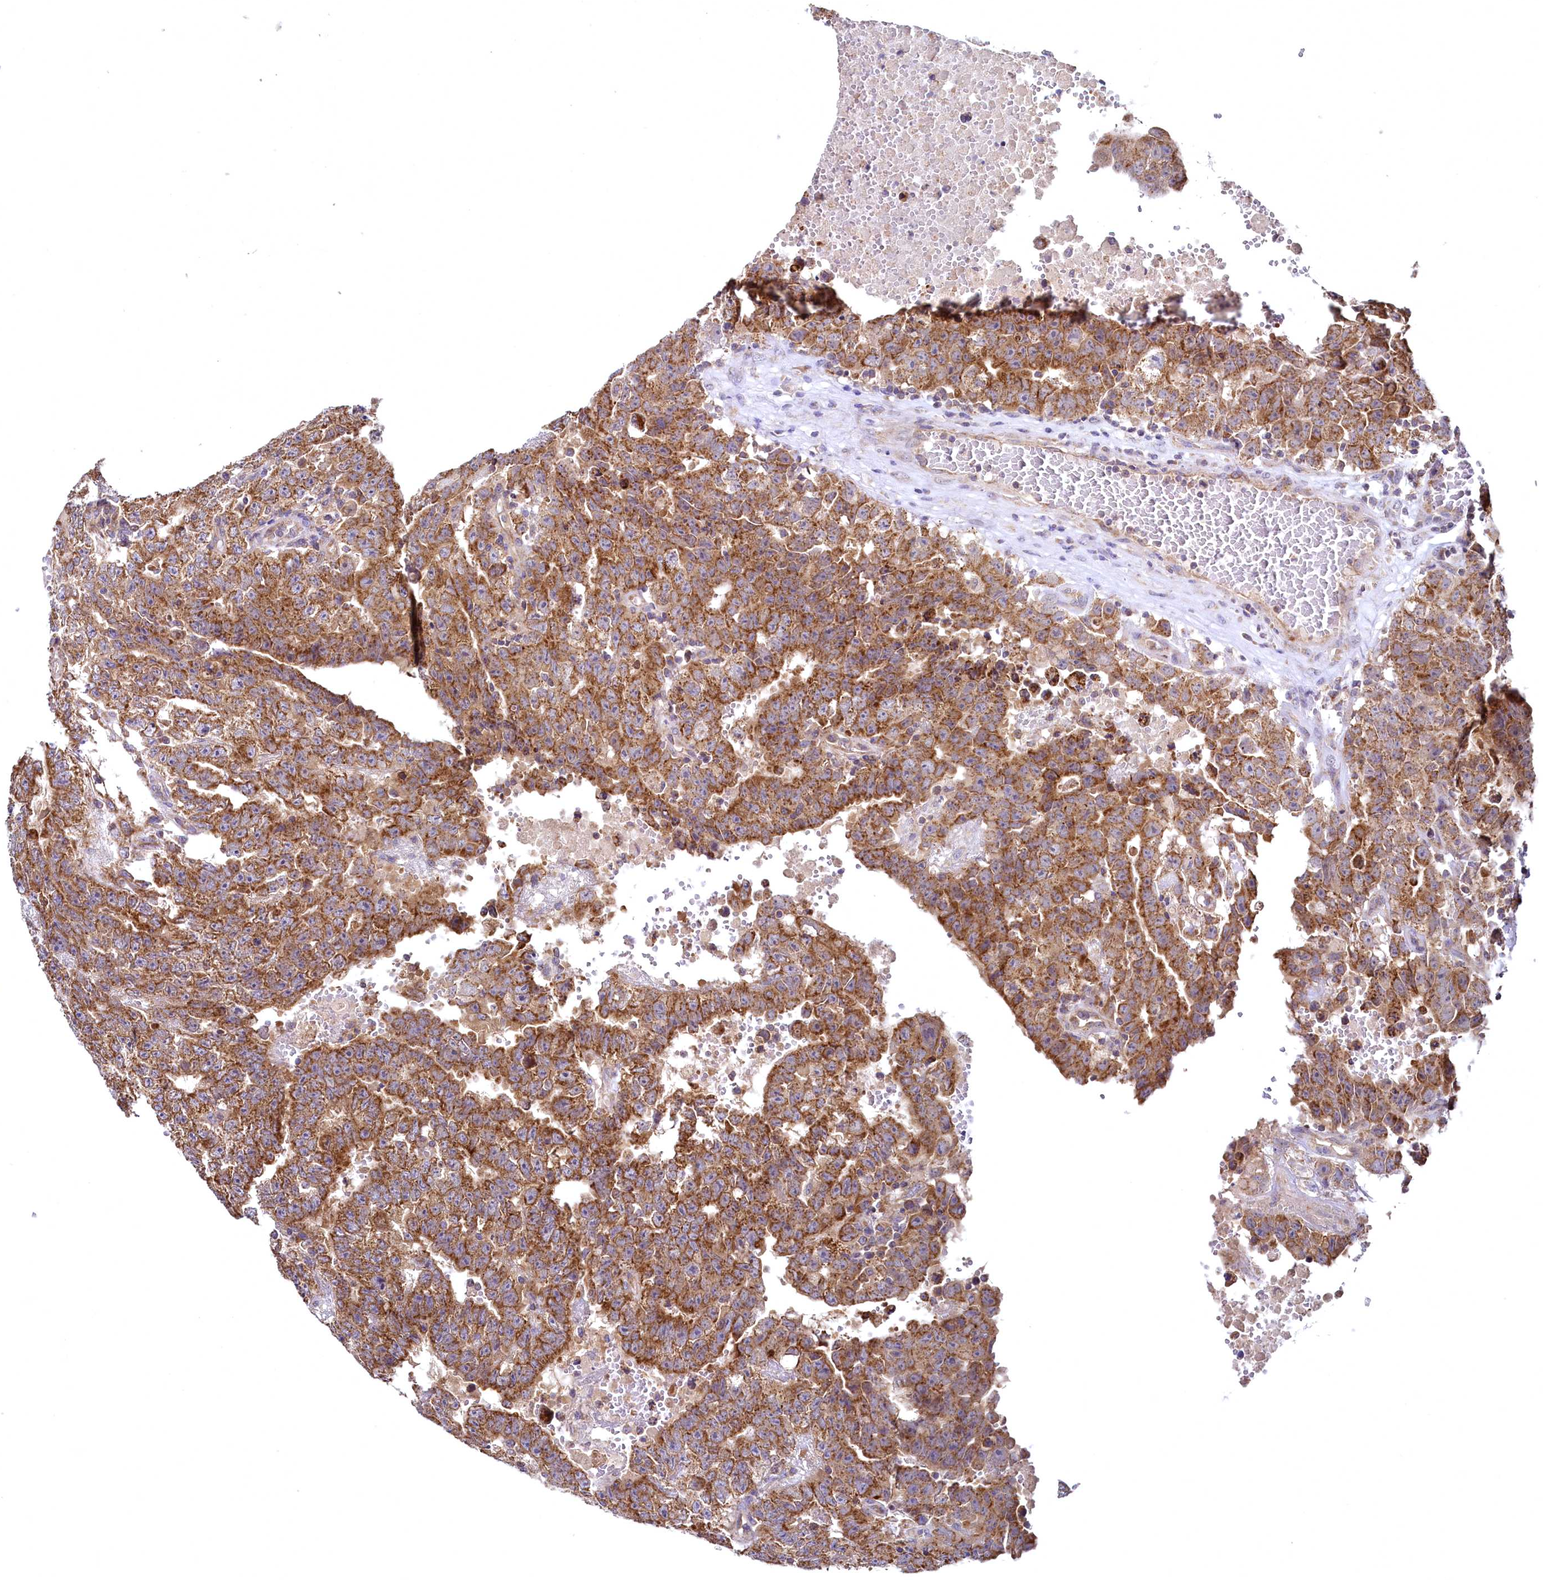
{"staining": {"intensity": "strong", "quantity": ">75%", "location": "cytoplasmic/membranous"}, "tissue": "testis cancer", "cell_type": "Tumor cells", "image_type": "cancer", "snomed": [{"axis": "morphology", "description": "Carcinoma, Embryonal, NOS"}, {"axis": "topography", "description": "Testis"}], "caption": "Testis embryonal carcinoma stained with a brown dye shows strong cytoplasmic/membranous positive expression in about >75% of tumor cells.", "gene": "MRPL57", "patient": {"sex": "male", "age": 25}}